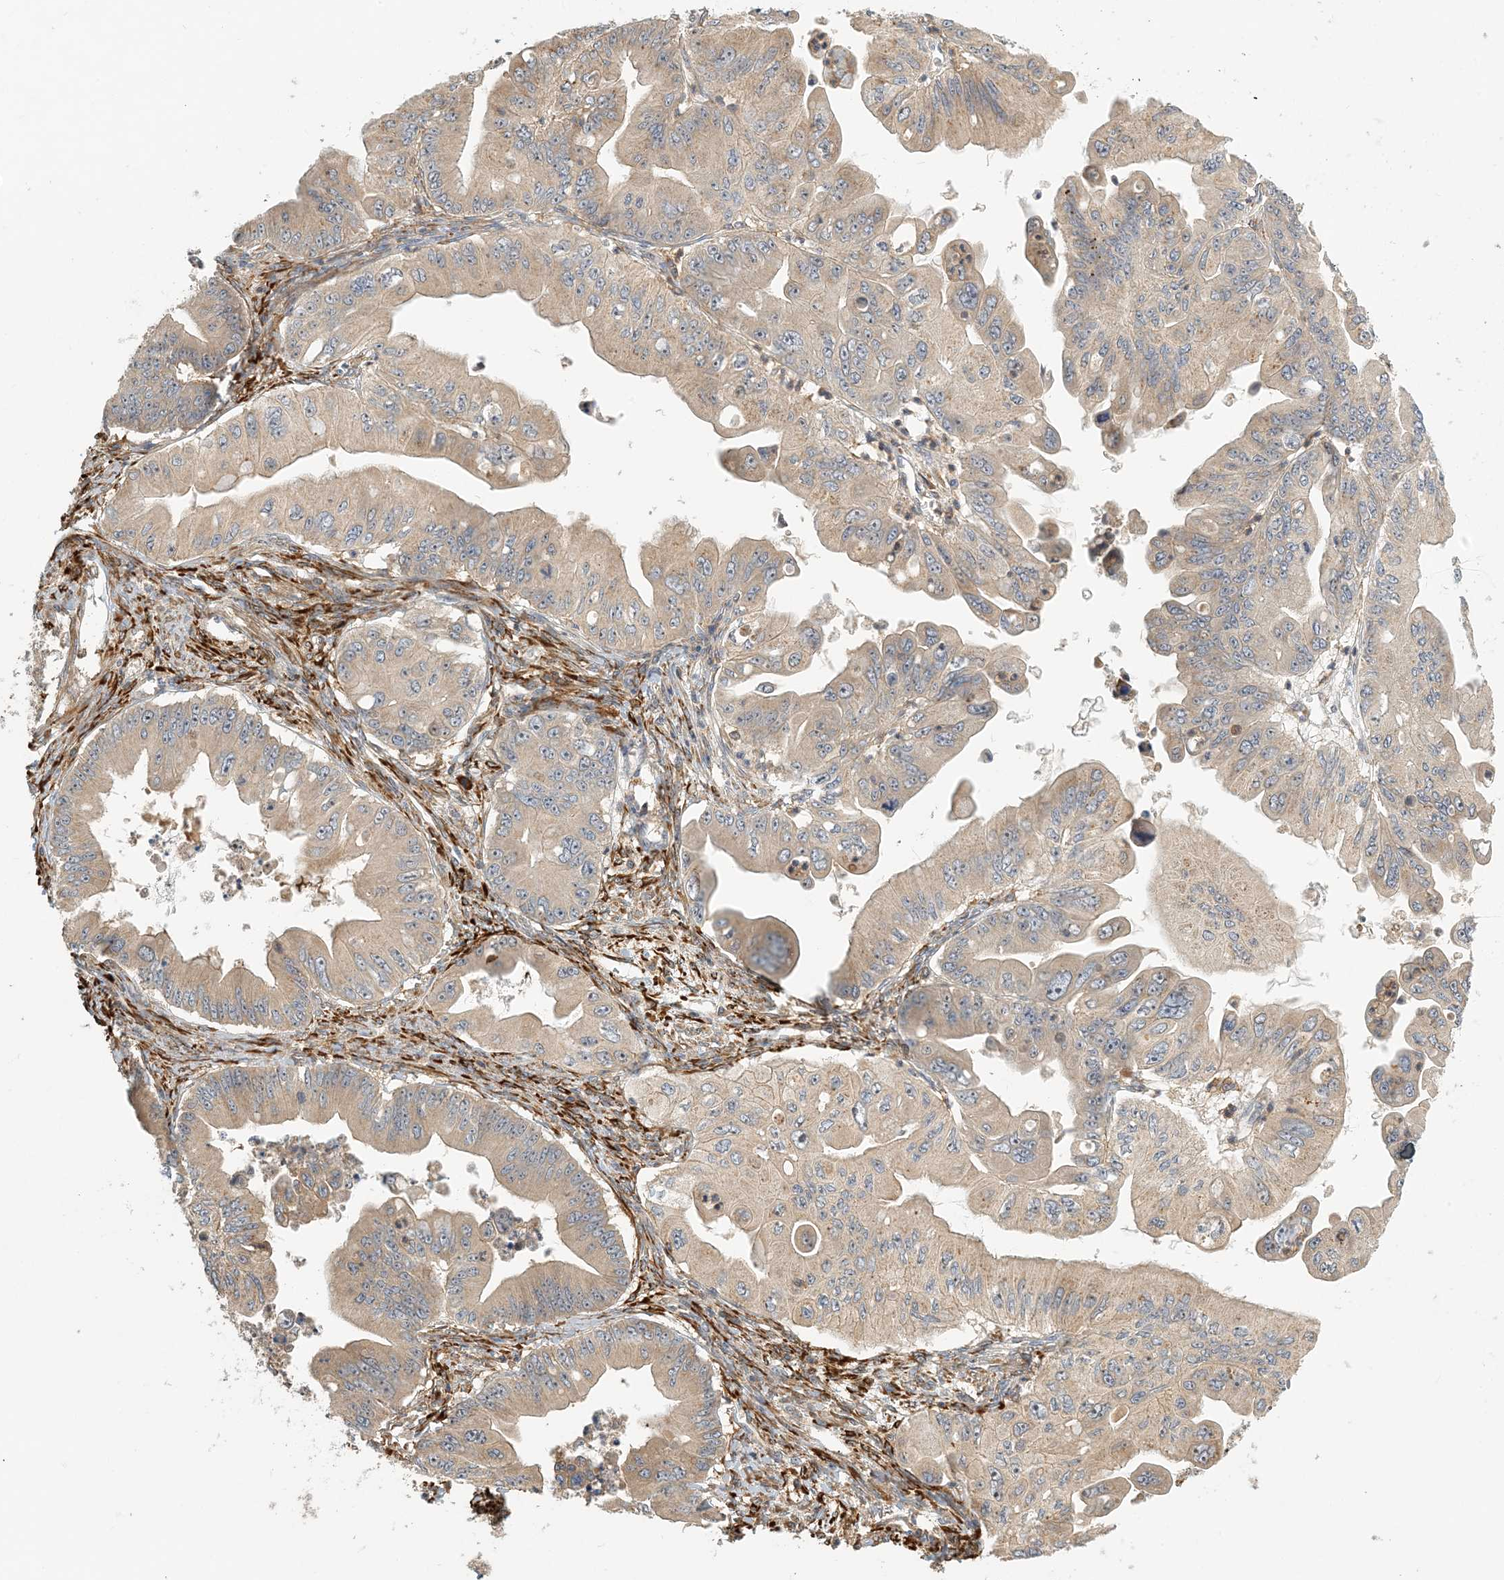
{"staining": {"intensity": "moderate", "quantity": "25%-75%", "location": "cytoplasmic/membranous"}, "tissue": "ovarian cancer", "cell_type": "Tumor cells", "image_type": "cancer", "snomed": [{"axis": "morphology", "description": "Cystadenocarcinoma, mucinous, NOS"}, {"axis": "topography", "description": "Ovary"}], "caption": "The immunohistochemical stain highlights moderate cytoplasmic/membranous positivity in tumor cells of mucinous cystadenocarcinoma (ovarian) tissue.", "gene": "COLEC11", "patient": {"sex": "female", "age": 71}}